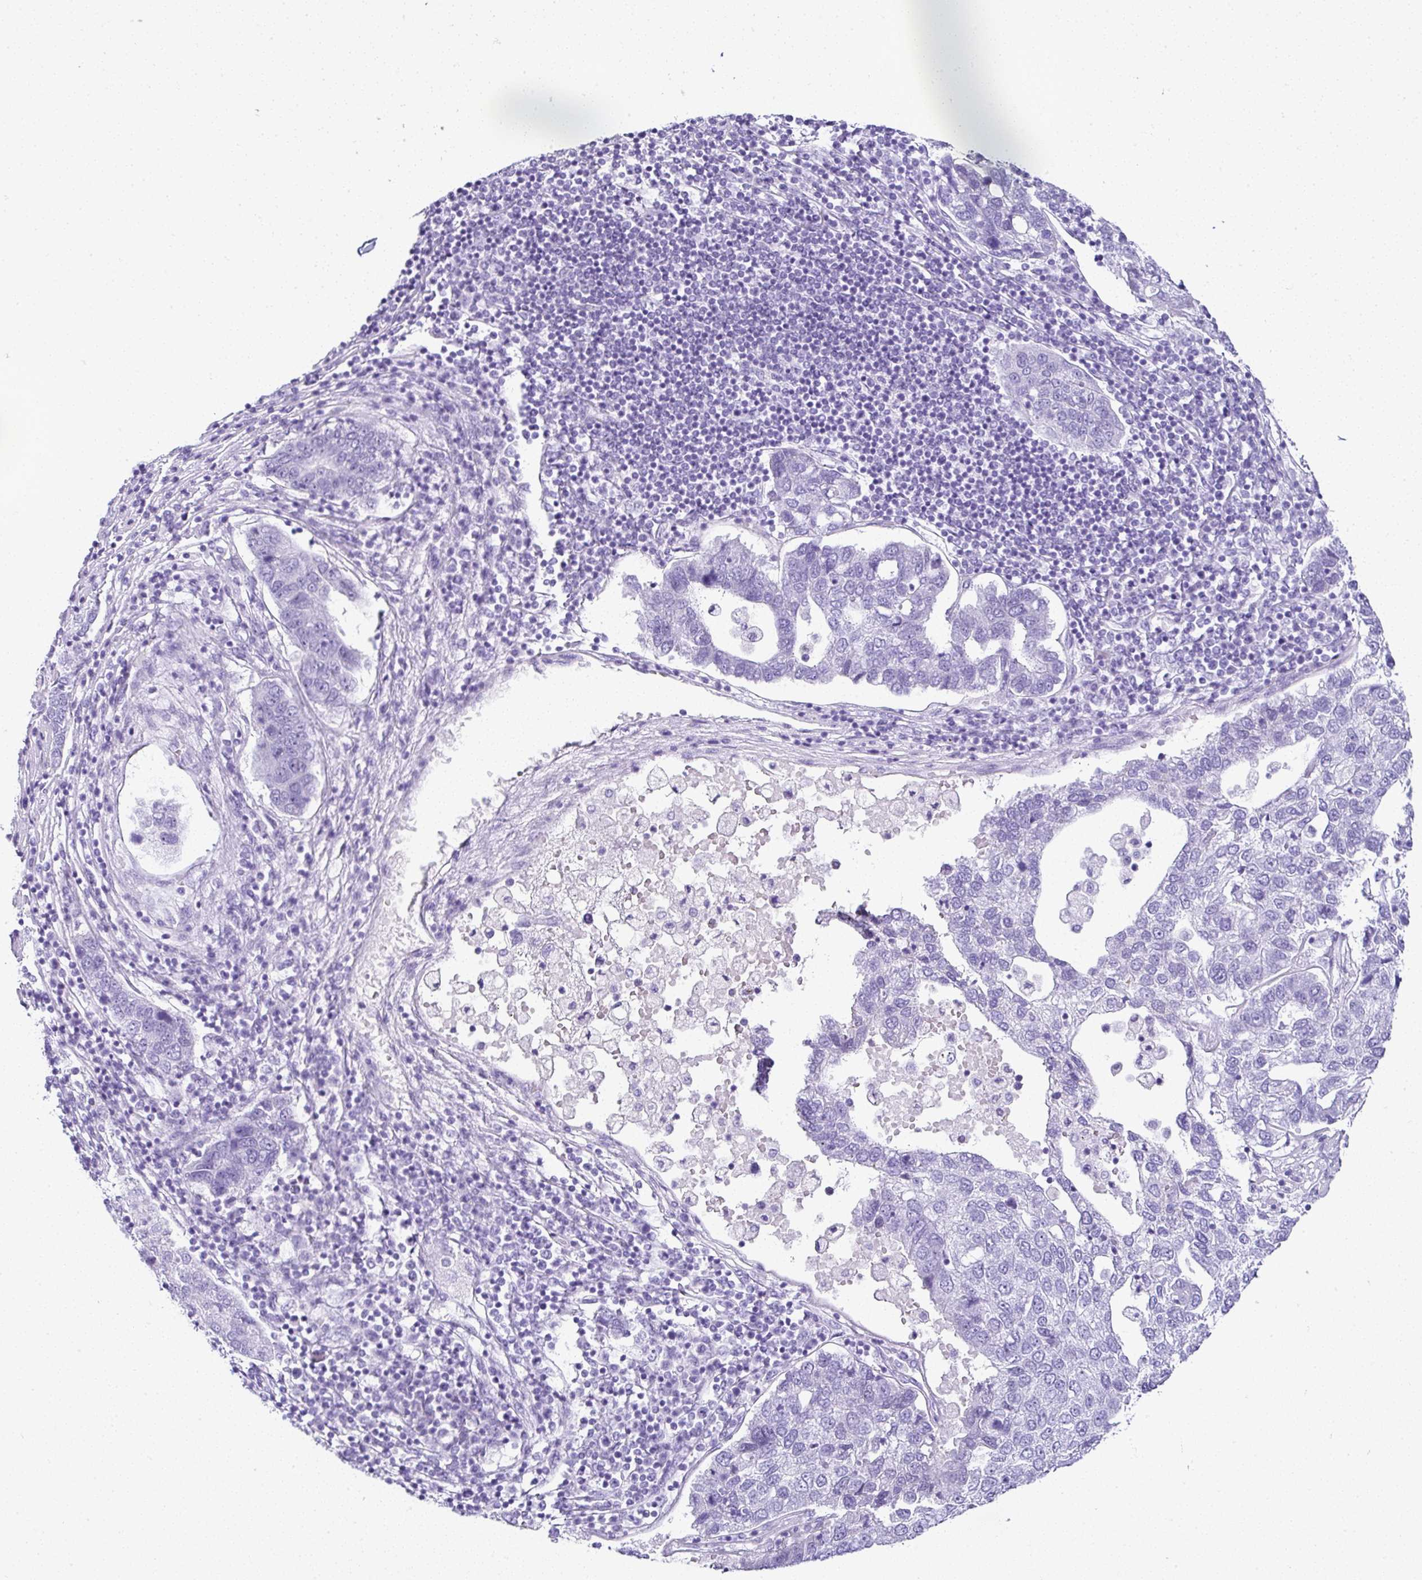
{"staining": {"intensity": "negative", "quantity": "none", "location": "none"}, "tissue": "pancreatic cancer", "cell_type": "Tumor cells", "image_type": "cancer", "snomed": [{"axis": "morphology", "description": "Adenocarcinoma, NOS"}, {"axis": "topography", "description": "Pancreas"}], "caption": "Tumor cells are negative for protein expression in human pancreatic cancer.", "gene": "SERPINB3", "patient": {"sex": "female", "age": 61}}